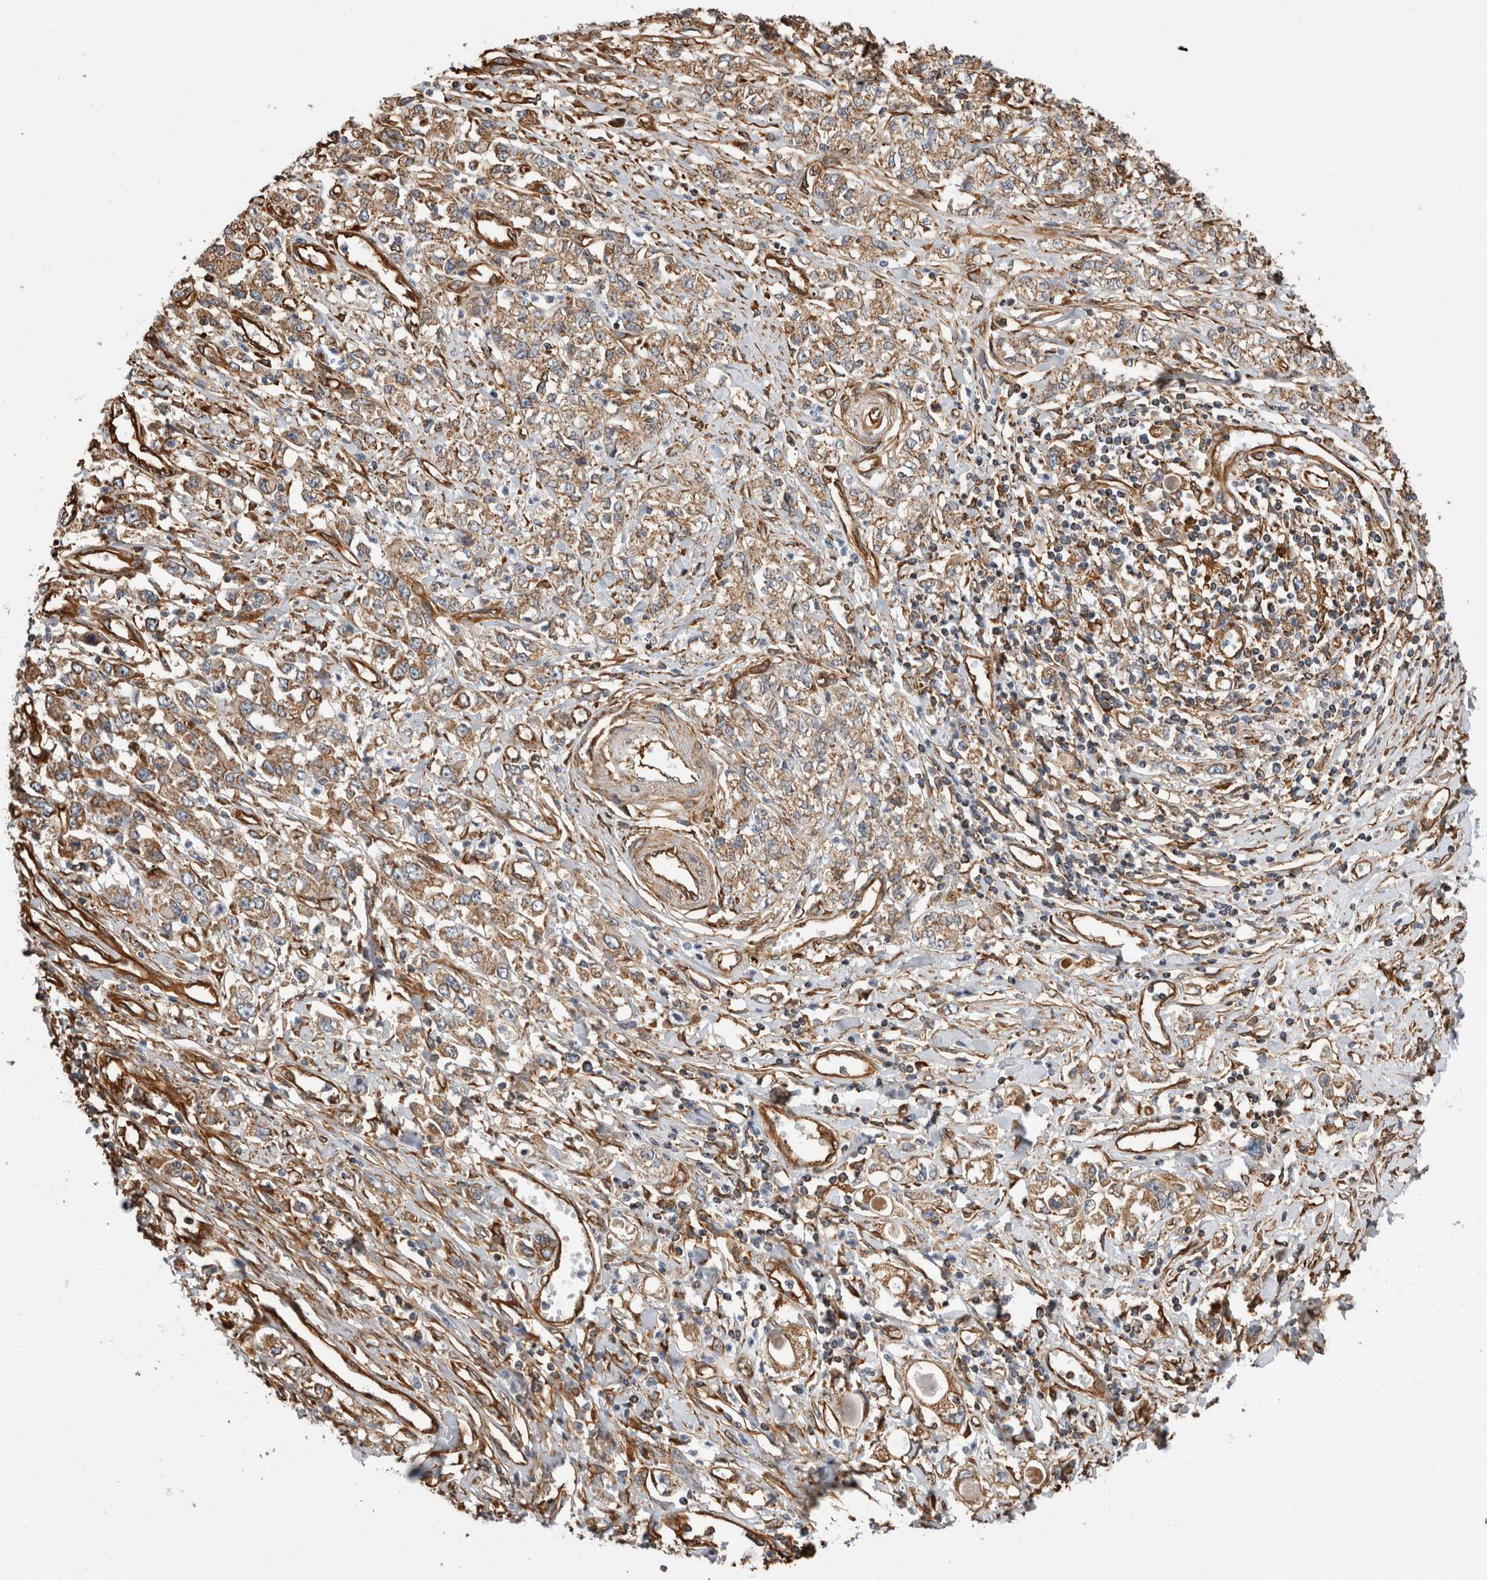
{"staining": {"intensity": "weak", "quantity": ">75%", "location": "cytoplasmic/membranous"}, "tissue": "stomach cancer", "cell_type": "Tumor cells", "image_type": "cancer", "snomed": [{"axis": "morphology", "description": "Adenocarcinoma, NOS"}, {"axis": "topography", "description": "Stomach"}], "caption": "An IHC micrograph of neoplastic tissue is shown. Protein staining in brown labels weak cytoplasmic/membranous positivity in stomach cancer within tumor cells.", "gene": "ZNF397", "patient": {"sex": "female", "age": 76}}